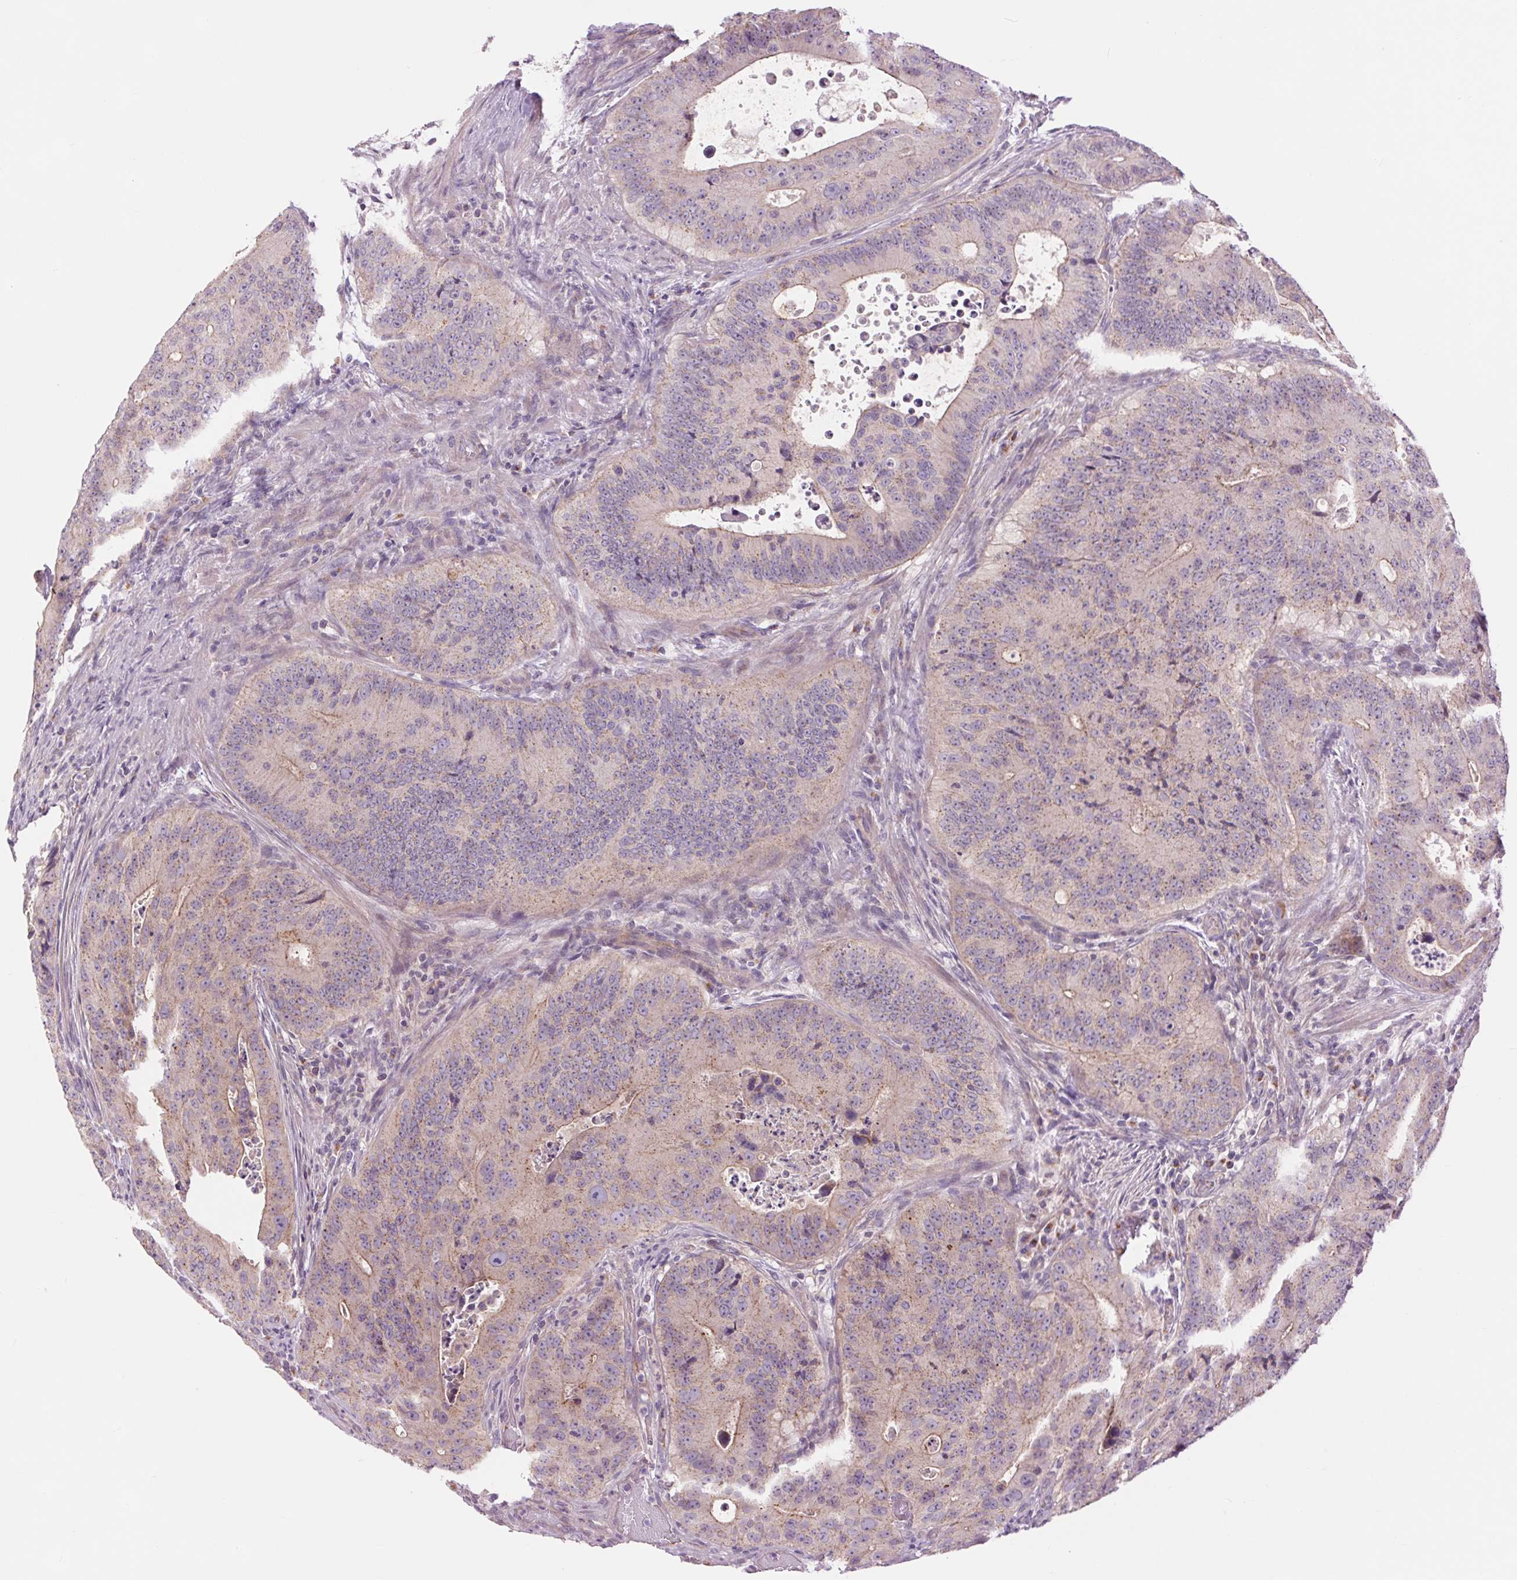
{"staining": {"intensity": "weak", "quantity": "<25%", "location": "cytoplasmic/membranous"}, "tissue": "colorectal cancer", "cell_type": "Tumor cells", "image_type": "cancer", "snomed": [{"axis": "morphology", "description": "Adenocarcinoma, NOS"}, {"axis": "topography", "description": "Colon"}], "caption": "Immunohistochemistry (IHC) of human colorectal cancer (adenocarcinoma) demonstrates no expression in tumor cells.", "gene": "CTNNA3", "patient": {"sex": "male", "age": 62}}